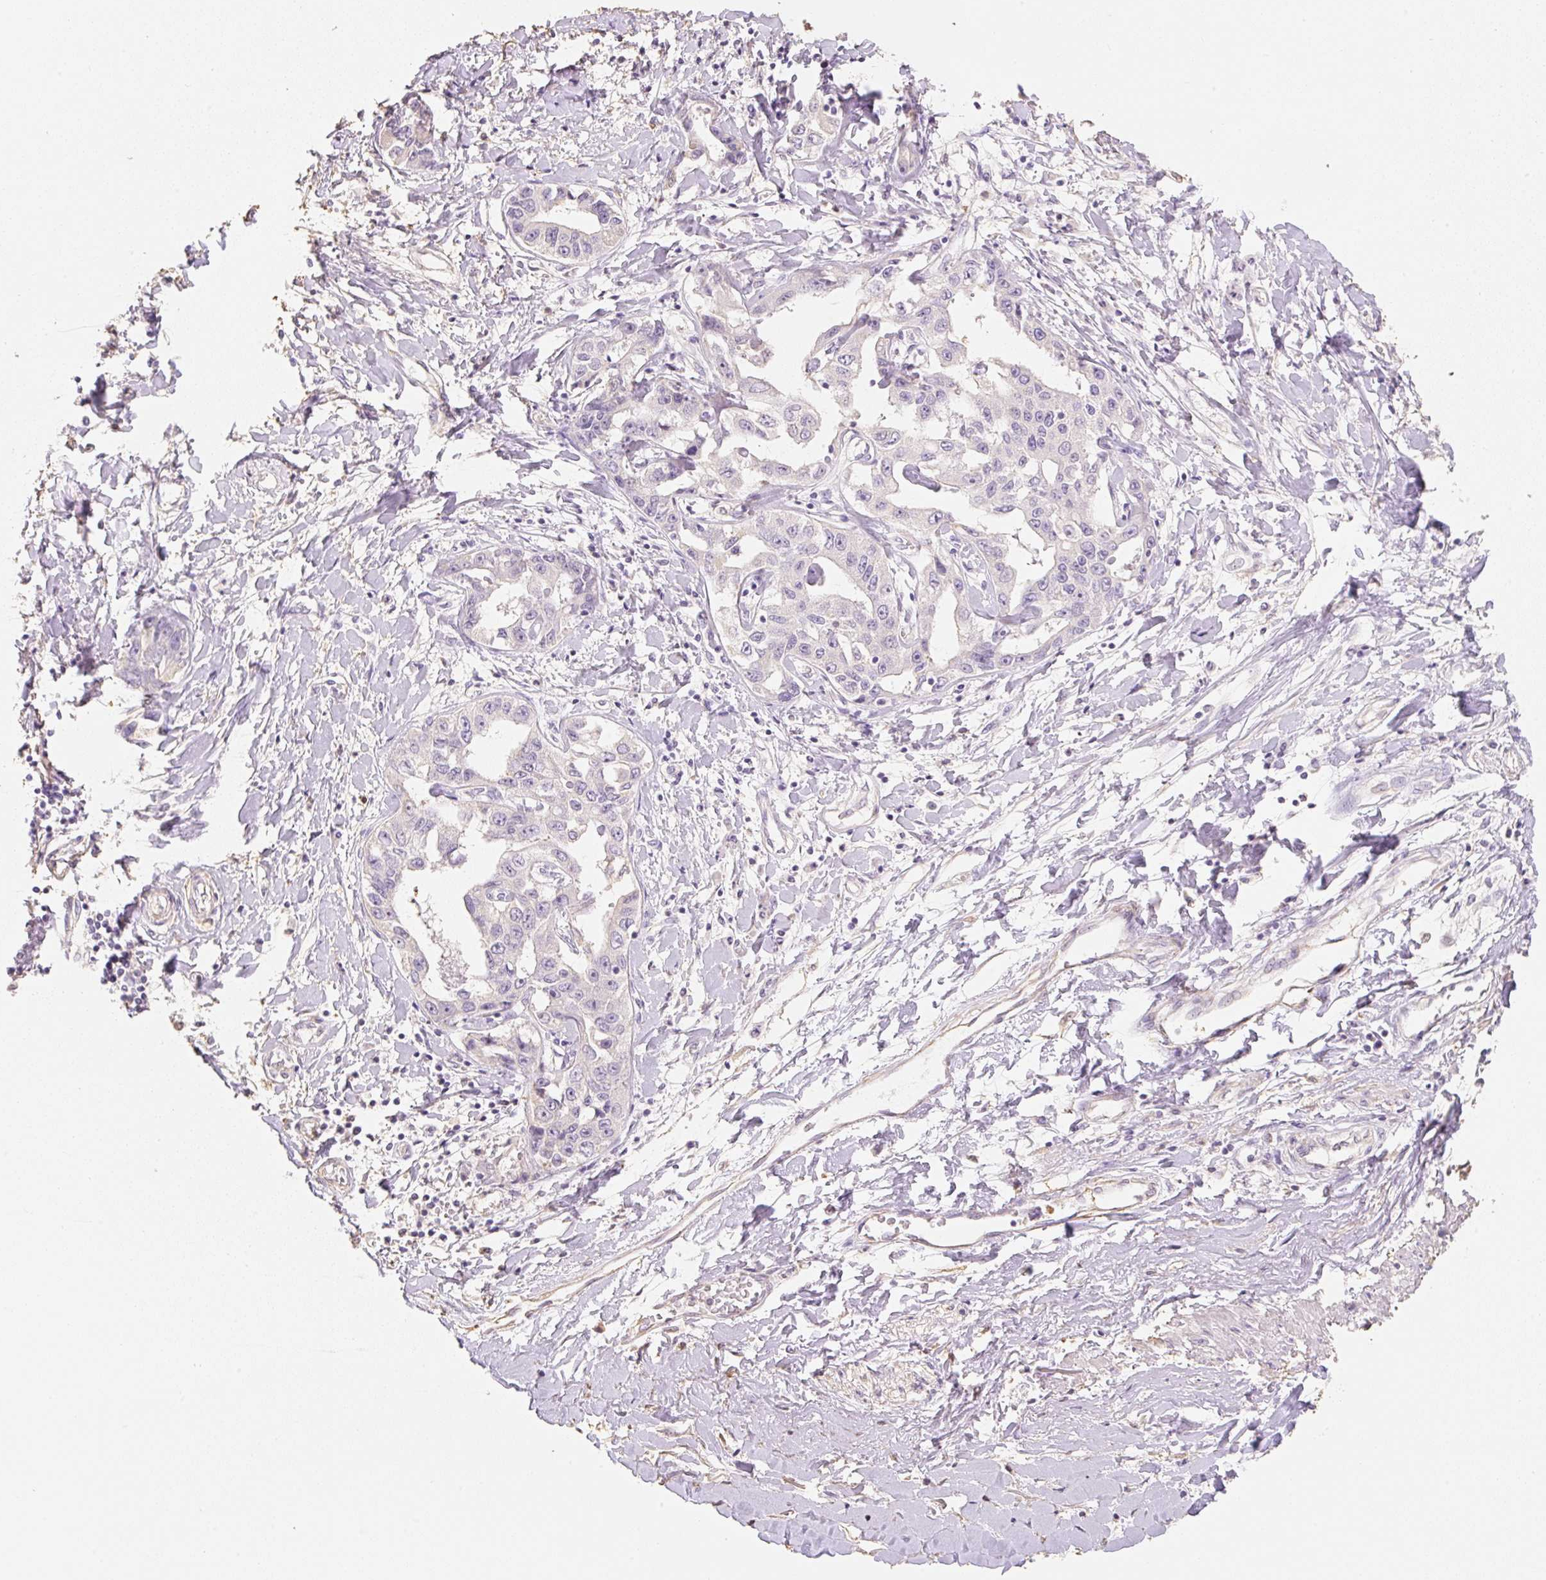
{"staining": {"intensity": "negative", "quantity": "none", "location": "none"}, "tissue": "liver cancer", "cell_type": "Tumor cells", "image_type": "cancer", "snomed": [{"axis": "morphology", "description": "Cholangiocarcinoma"}, {"axis": "topography", "description": "Liver"}], "caption": "A high-resolution histopathology image shows IHC staining of liver cholangiocarcinoma, which shows no significant staining in tumor cells.", "gene": "MBOAT7", "patient": {"sex": "male", "age": 59}}